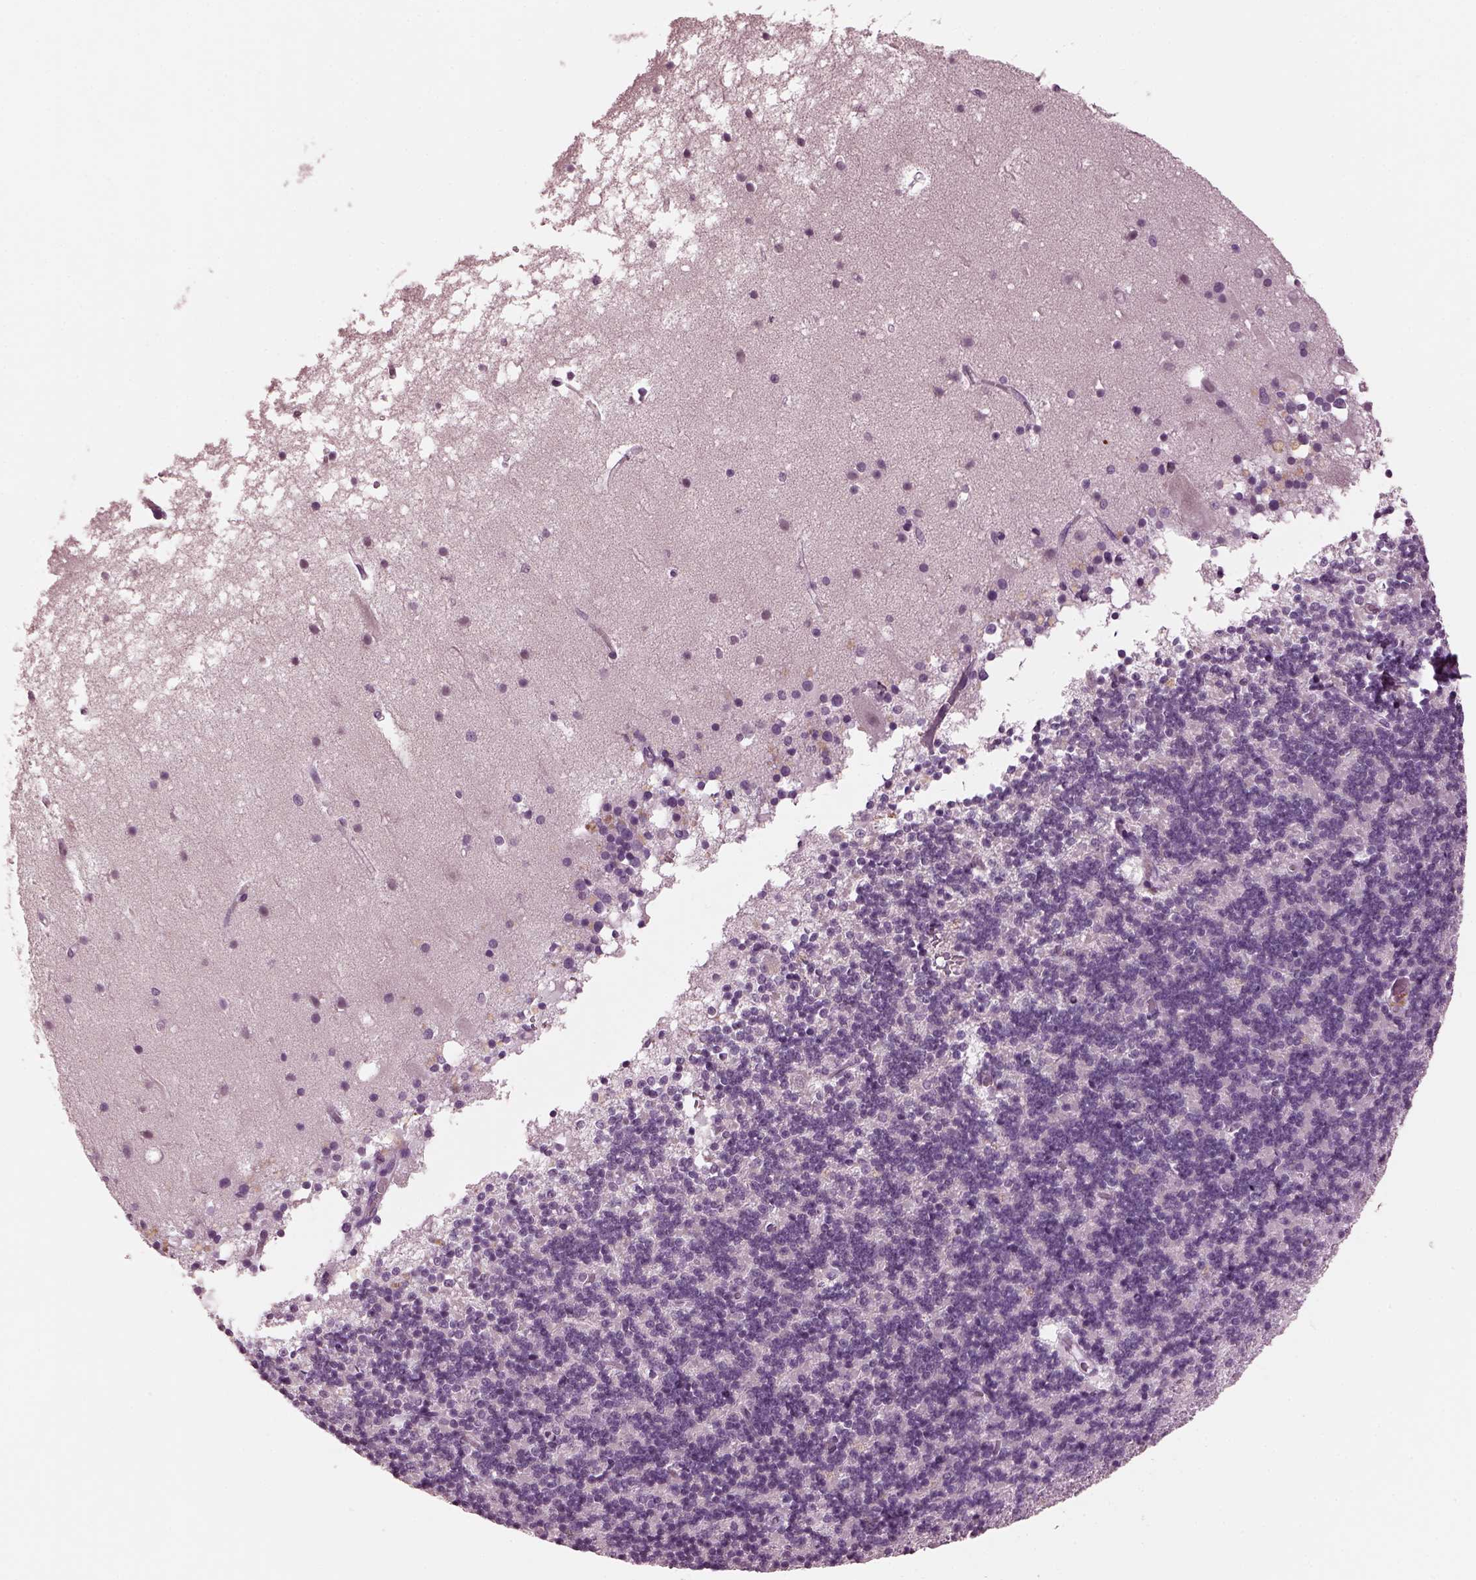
{"staining": {"intensity": "negative", "quantity": "none", "location": "none"}, "tissue": "cerebellum", "cell_type": "Cells in granular layer", "image_type": "normal", "snomed": [{"axis": "morphology", "description": "Normal tissue, NOS"}, {"axis": "topography", "description": "Cerebellum"}], "caption": "This is an IHC micrograph of normal cerebellum. There is no staining in cells in granular layer.", "gene": "MIB2", "patient": {"sex": "male", "age": 70}}